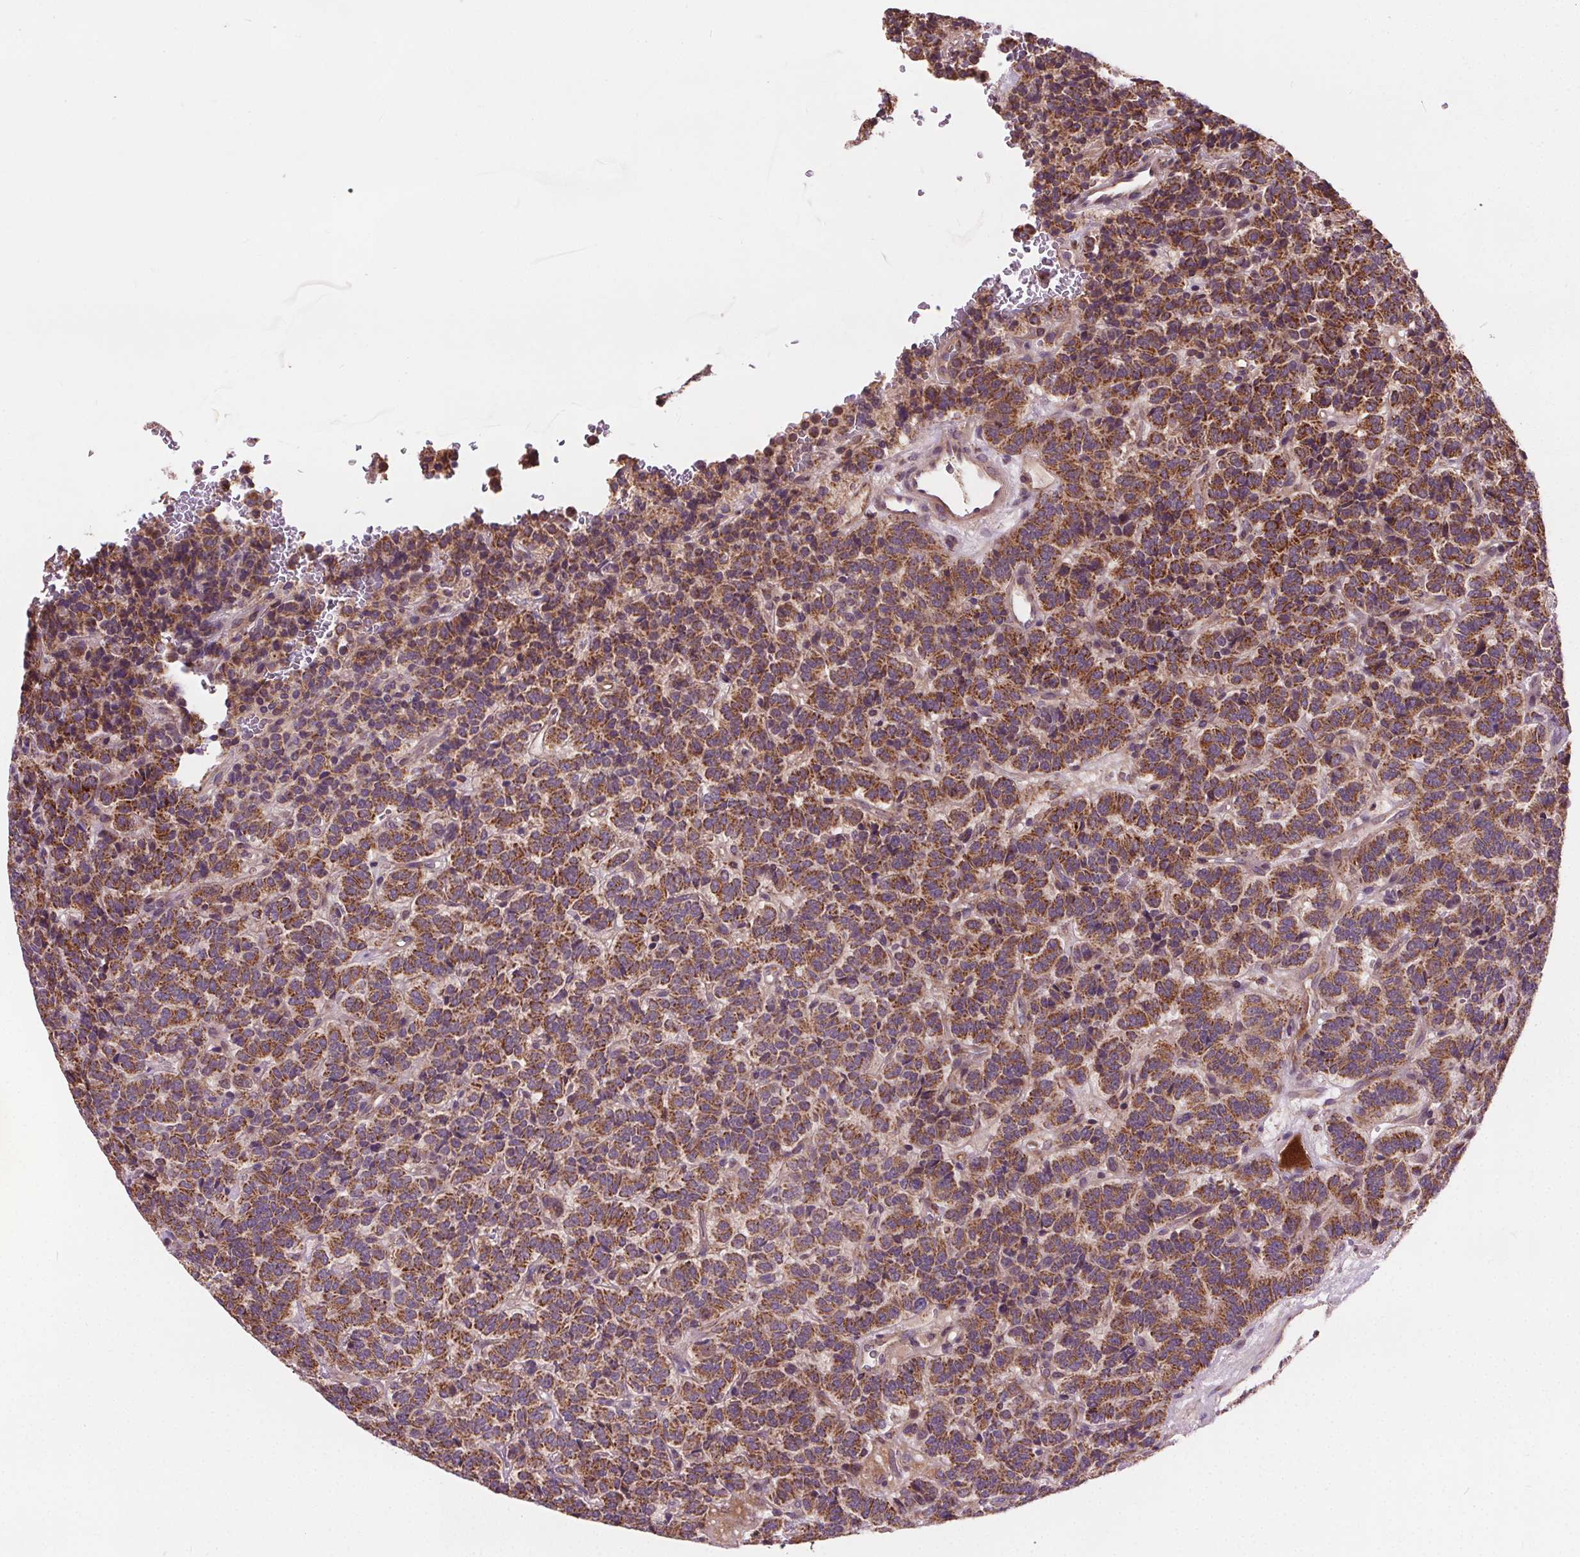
{"staining": {"intensity": "moderate", "quantity": ">75%", "location": "cytoplasmic/membranous"}, "tissue": "carcinoid", "cell_type": "Tumor cells", "image_type": "cancer", "snomed": [{"axis": "morphology", "description": "Carcinoid, malignant, NOS"}, {"axis": "topography", "description": "Pancreas"}], "caption": "Tumor cells exhibit medium levels of moderate cytoplasmic/membranous positivity in approximately >75% of cells in carcinoid. Using DAB (brown) and hematoxylin (blue) stains, captured at high magnification using brightfield microscopy.", "gene": "GOLT1B", "patient": {"sex": "male", "age": 36}}